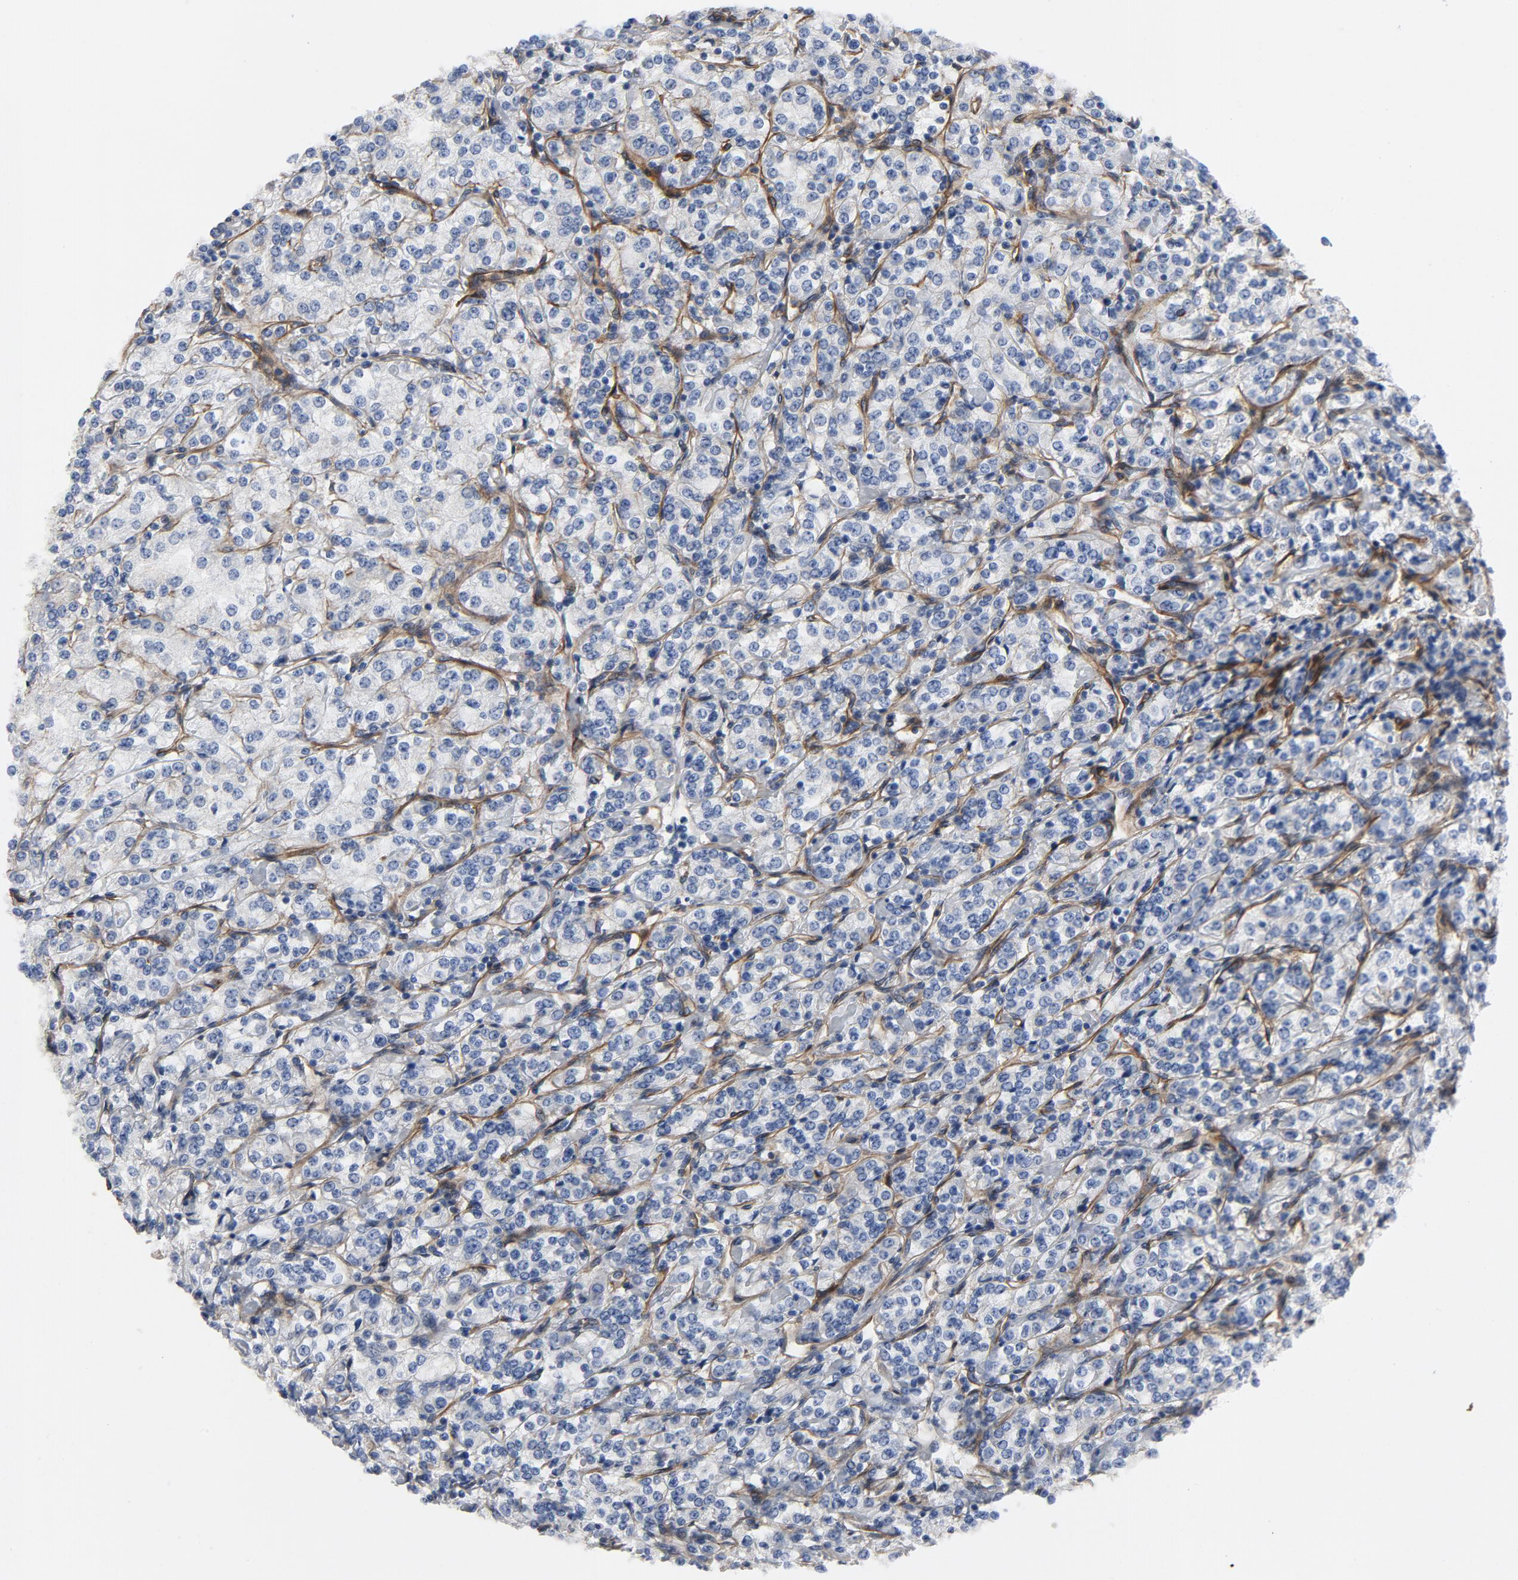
{"staining": {"intensity": "negative", "quantity": "none", "location": "none"}, "tissue": "renal cancer", "cell_type": "Tumor cells", "image_type": "cancer", "snomed": [{"axis": "morphology", "description": "Adenocarcinoma, NOS"}, {"axis": "topography", "description": "Kidney"}], "caption": "A high-resolution micrograph shows IHC staining of adenocarcinoma (renal), which shows no significant staining in tumor cells. Brightfield microscopy of immunohistochemistry (IHC) stained with DAB (brown) and hematoxylin (blue), captured at high magnification.", "gene": "LAMC1", "patient": {"sex": "male", "age": 77}}